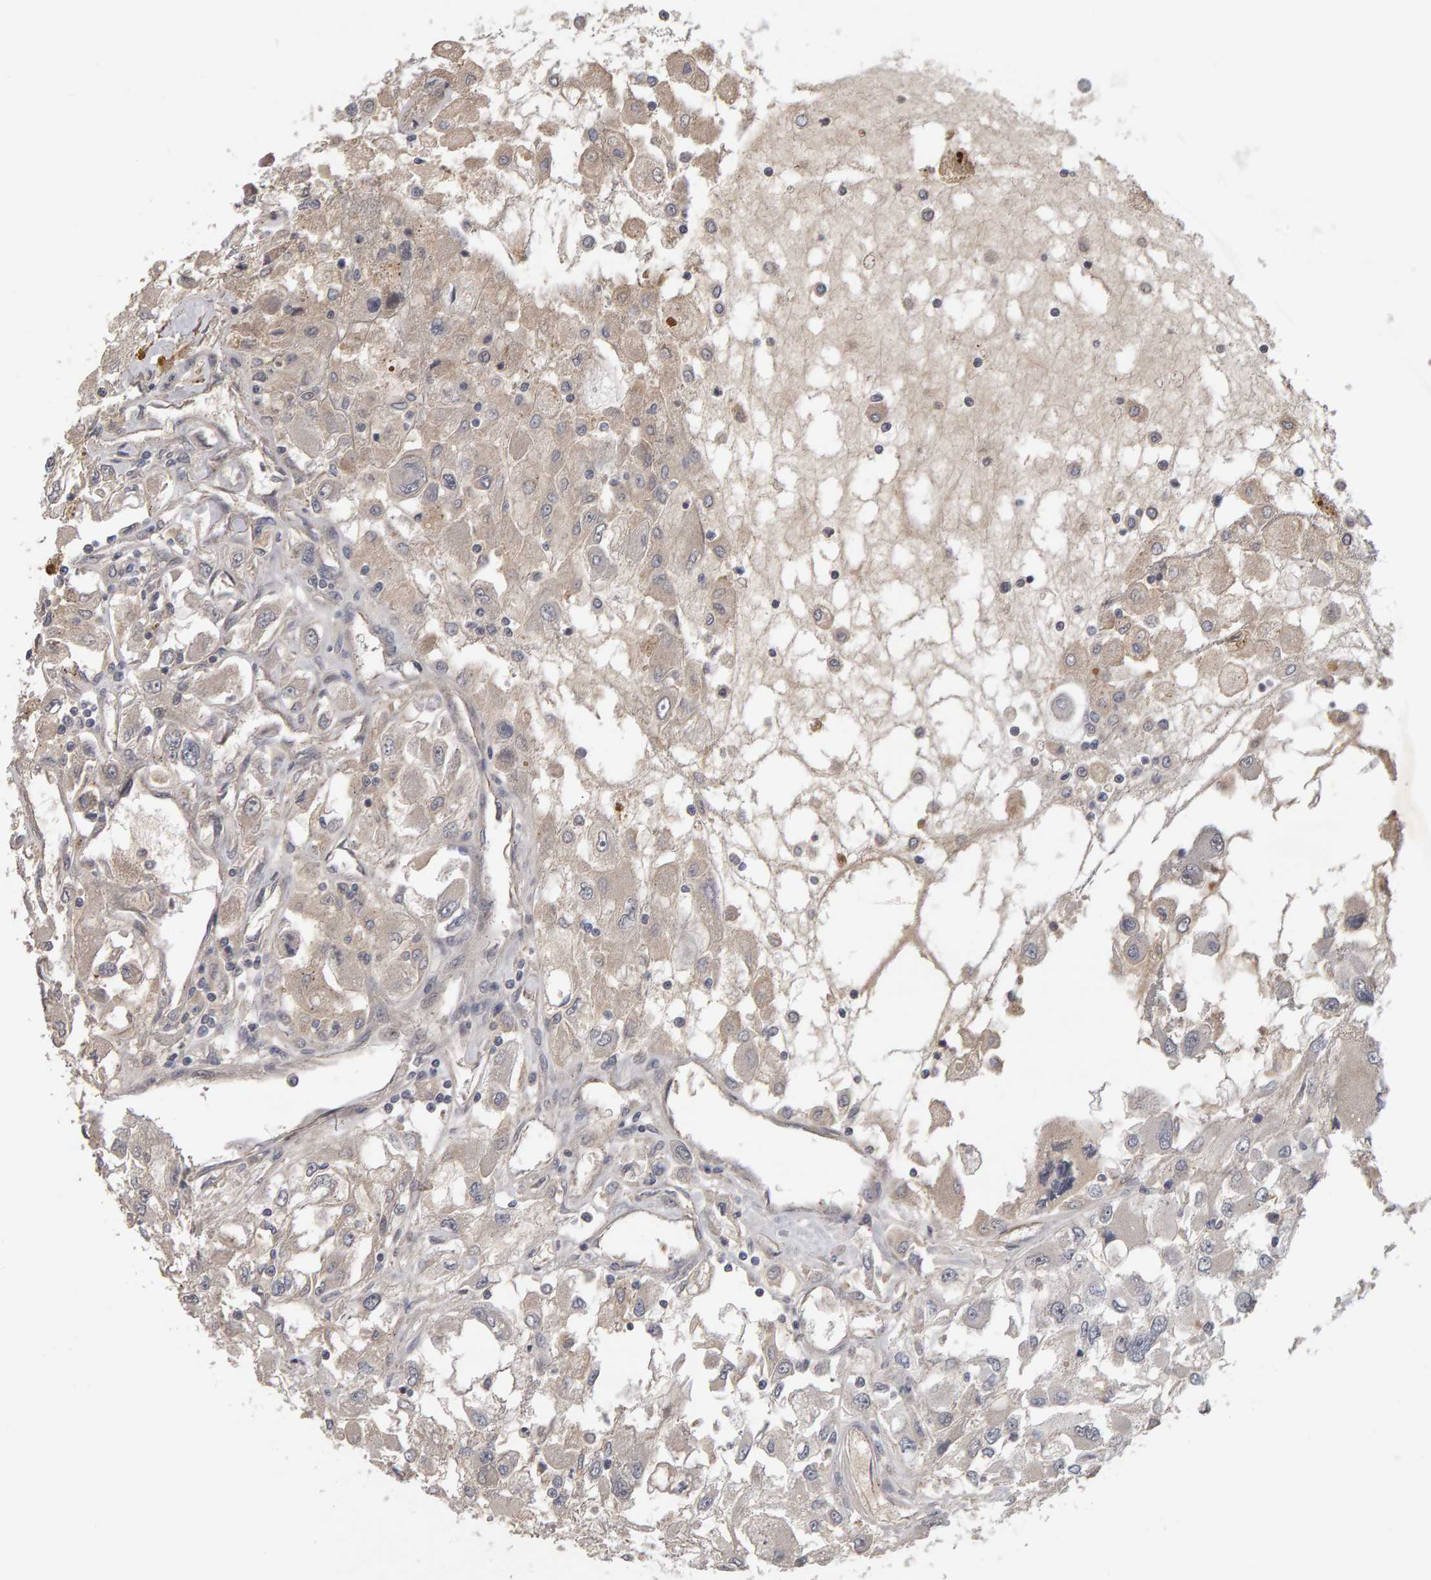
{"staining": {"intensity": "weak", "quantity": "<25%", "location": "cytoplasmic/membranous"}, "tissue": "renal cancer", "cell_type": "Tumor cells", "image_type": "cancer", "snomed": [{"axis": "morphology", "description": "Adenocarcinoma, NOS"}, {"axis": "topography", "description": "Kidney"}], "caption": "Immunohistochemical staining of renal cancer (adenocarcinoma) exhibits no significant staining in tumor cells.", "gene": "COASY", "patient": {"sex": "female", "age": 52}}